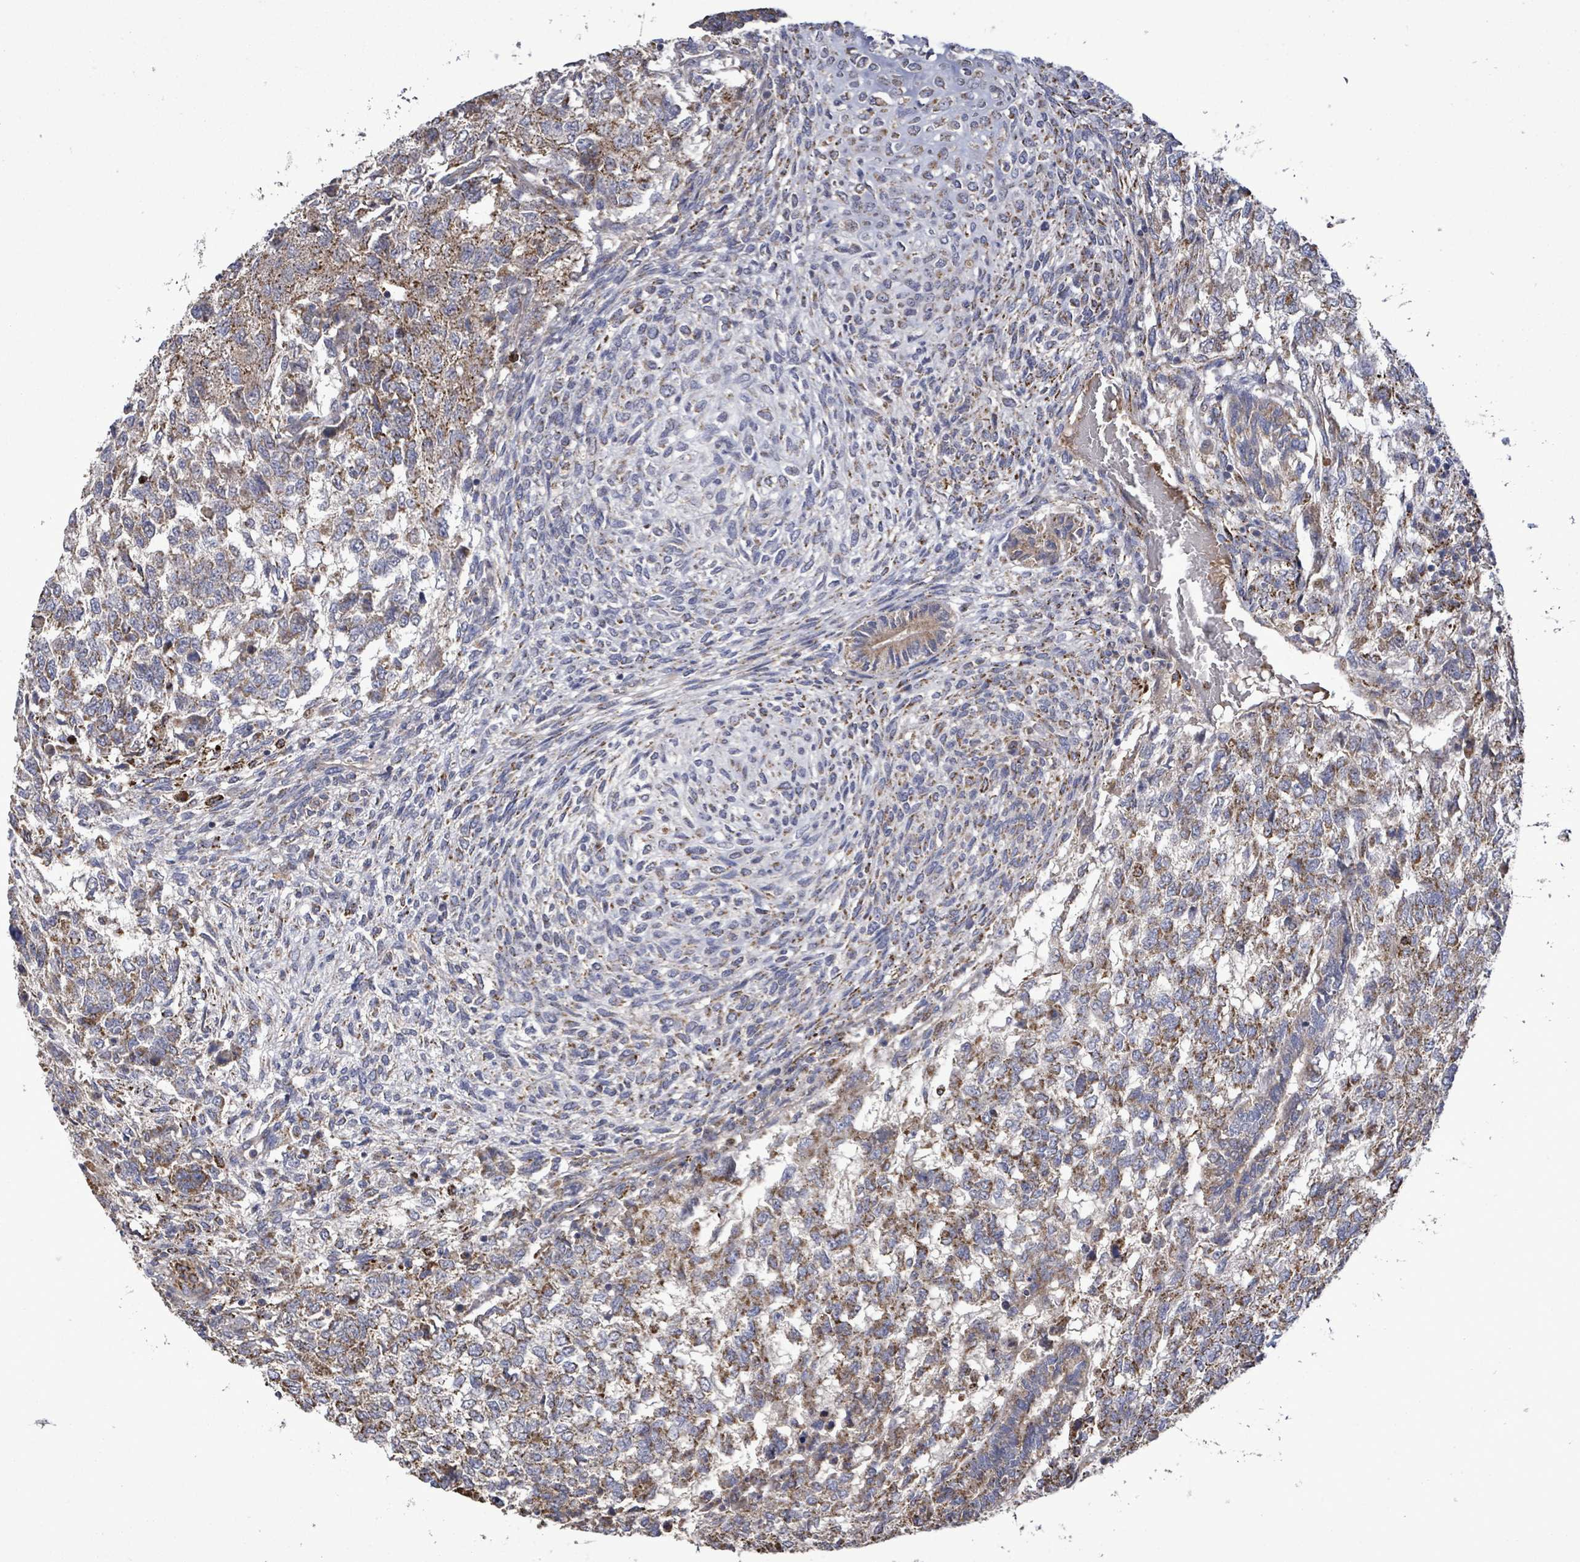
{"staining": {"intensity": "moderate", "quantity": "25%-75%", "location": "cytoplasmic/membranous"}, "tissue": "testis cancer", "cell_type": "Tumor cells", "image_type": "cancer", "snomed": [{"axis": "morphology", "description": "Carcinoma, Embryonal, NOS"}, {"axis": "topography", "description": "Testis"}], "caption": "Testis cancer (embryonal carcinoma) stained with a brown dye demonstrates moderate cytoplasmic/membranous positive positivity in approximately 25%-75% of tumor cells.", "gene": "MTMR12", "patient": {"sex": "male", "age": 23}}